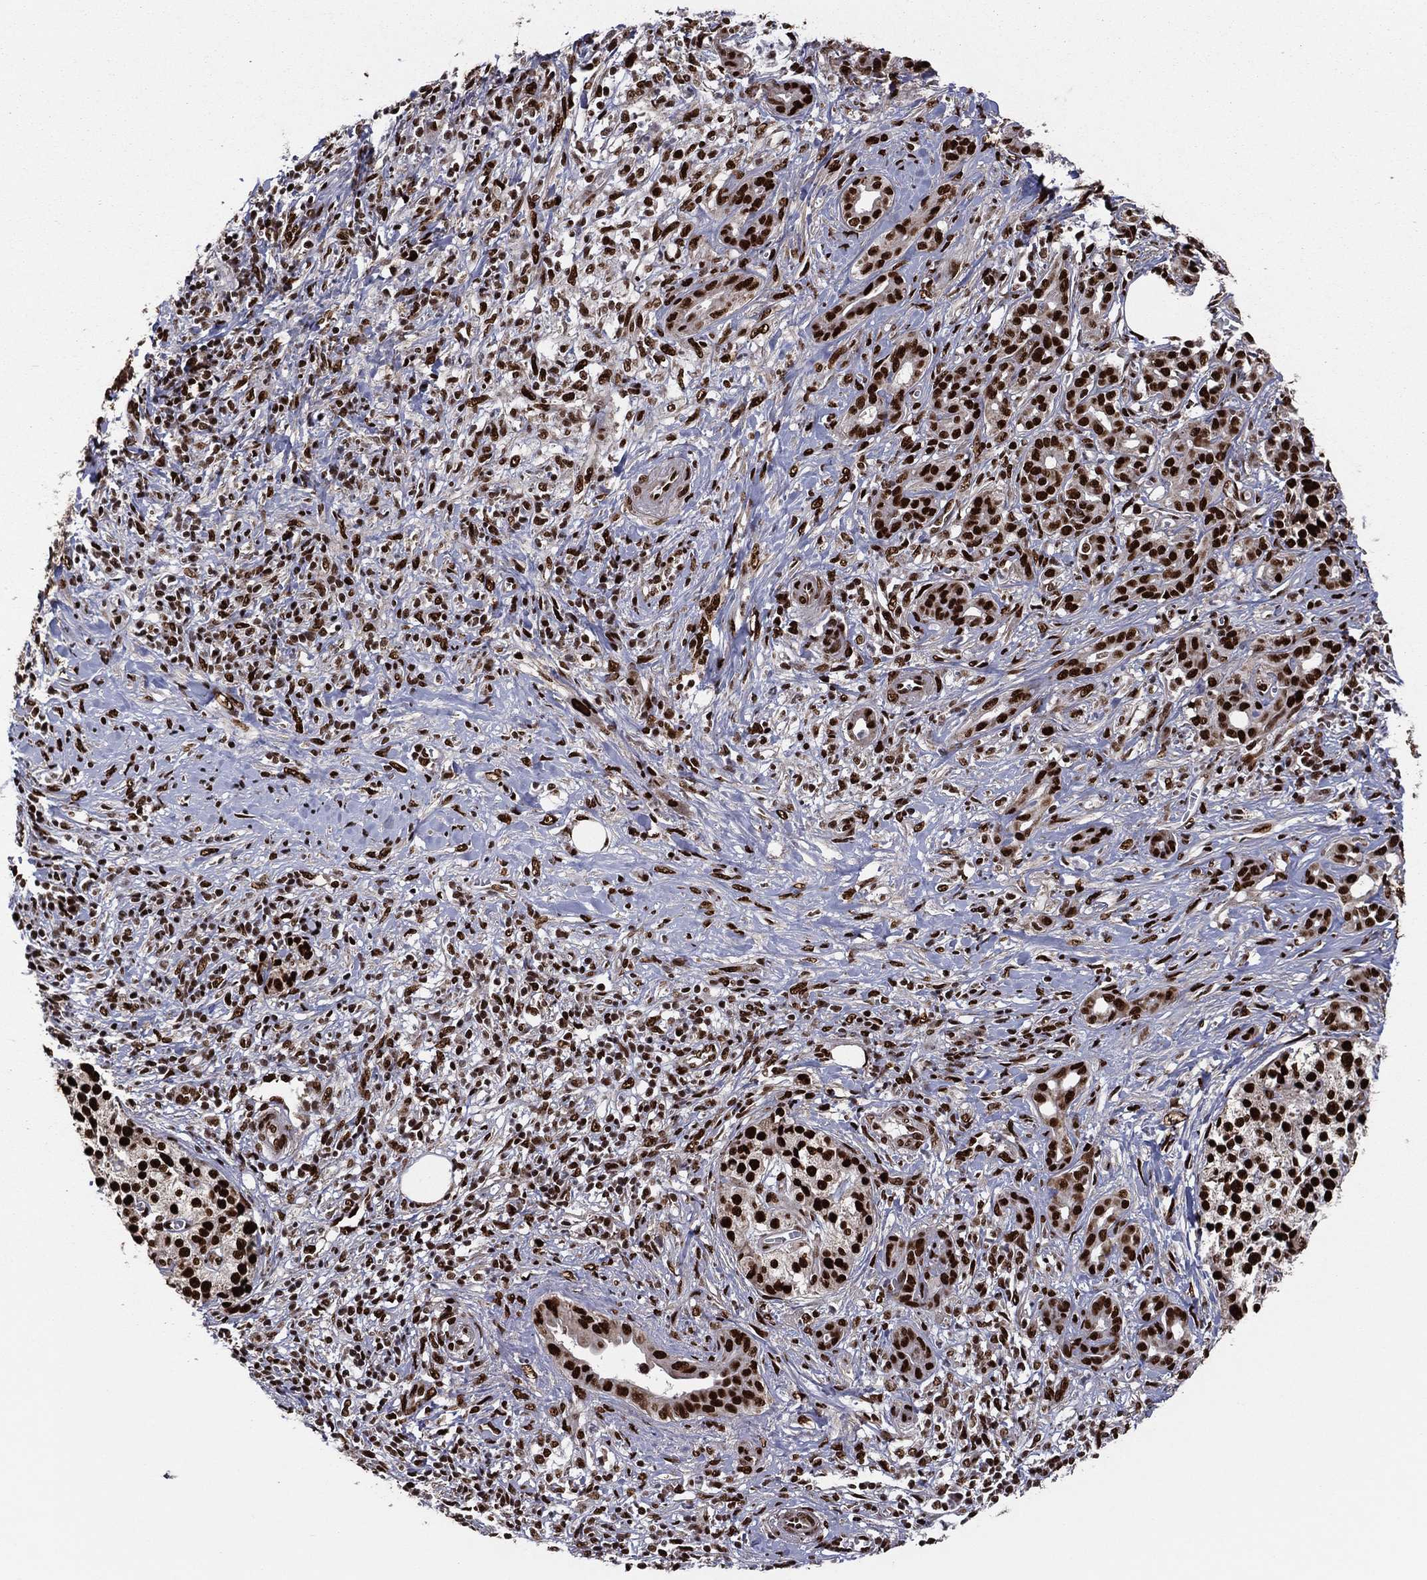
{"staining": {"intensity": "strong", "quantity": ">75%", "location": "nuclear"}, "tissue": "pancreatic cancer", "cell_type": "Tumor cells", "image_type": "cancer", "snomed": [{"axis": "morphology", "description": "Adenocarcinoma, NOS"}, {"axis": "topography", "description": "Pancreas"}], "caption": "Immunohistochemical staining of human pancreatic cancer exhibits high levels of strong nuclear protein expression in approximately >75% of tumor cells. (Brightfield microscopy of DAB IHC at high magnification).", "gene": "TP53BP1", "patient": {"sex": "male", "age": 61}}